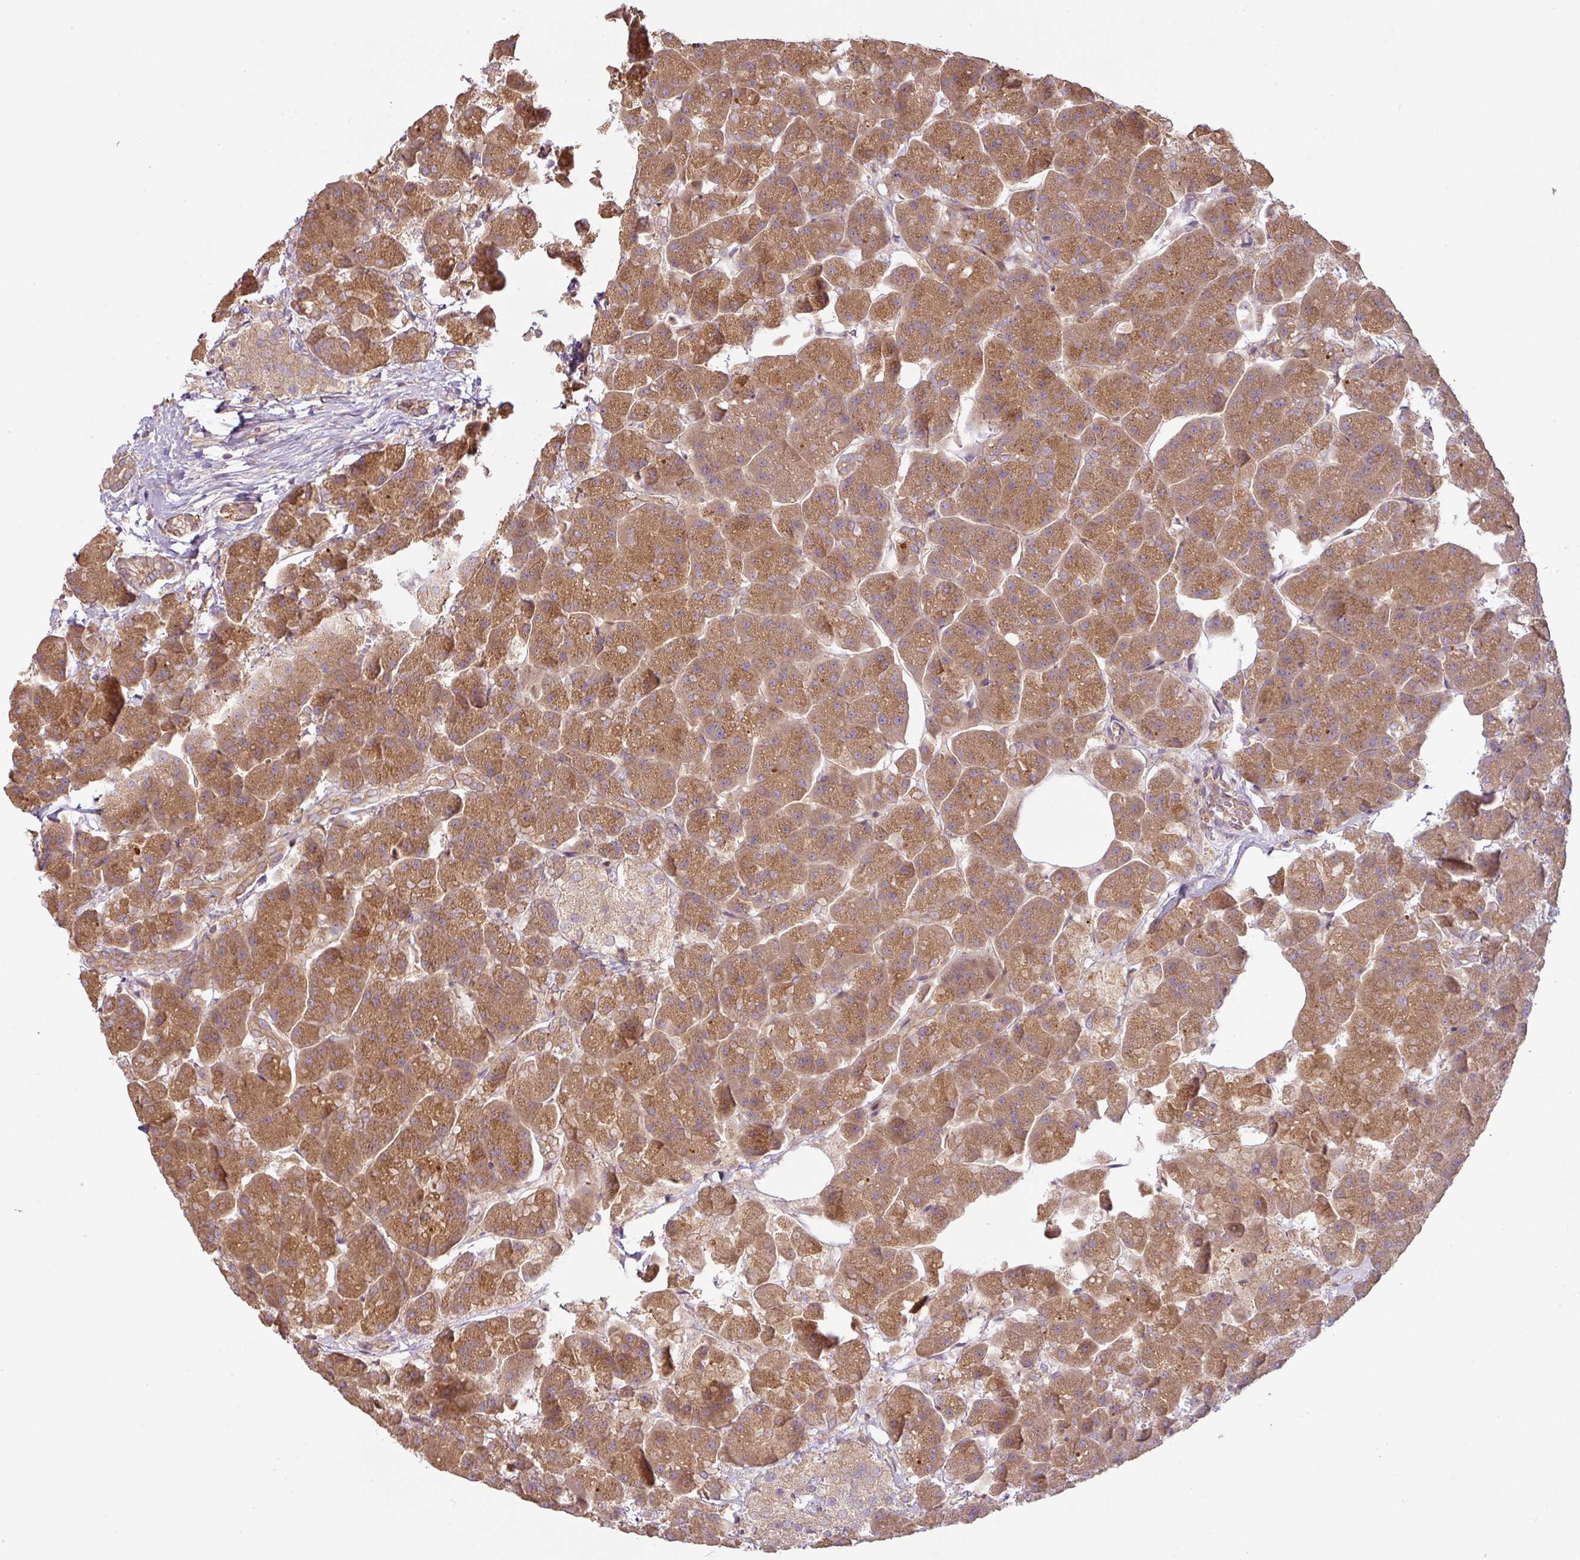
{"staining": {"intensity": "strong", "quantity": ">75%", "location": "cytoplasmic/membranous"}, "tissue": "pancreas", "cell_type": "Exocrine glandular cells", "image_type": "normal", "snomed": [{"axis": "morphology", "description": "Normal tissue, NOS"}, {"axis": "topography", "description": "Pancreas"}, {"axis": "topography", "description": "Peripheral nerve tissue"}], "caption": "Immunohistochemical staining of unremarkable pancreas exhibits strong cytoplasmic/membranous protein positivity in approximately >75% of exocrine glandular cells. (Brightfield microscopy of DAB IHC at high magnification).", "gene": "RNF31", "patient": {"sex": "male", "age": 54}}